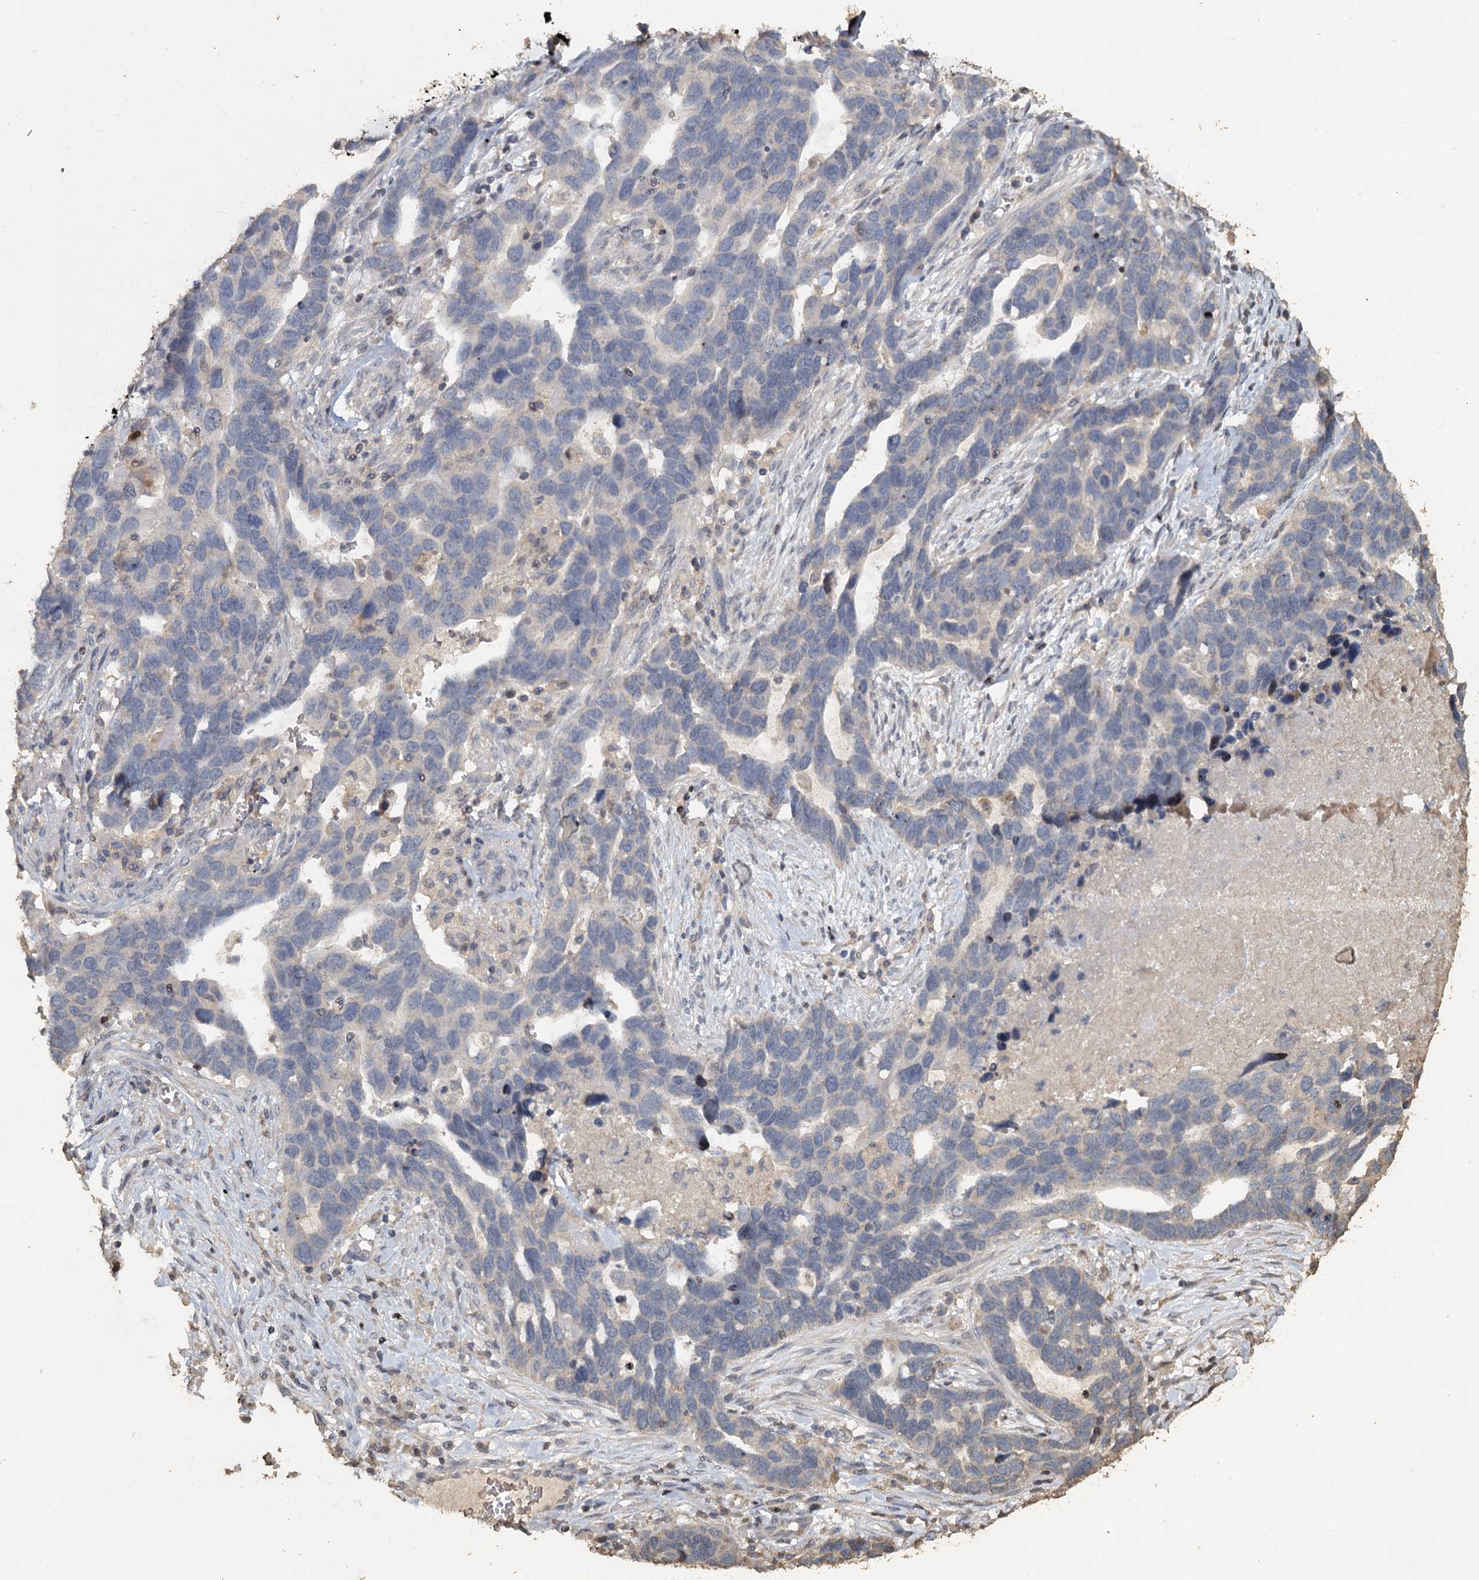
{"staining": {"intensity": "negative", "quantity": "none", "location": "none"}, "tissue": "ovarian cancer", "cell_type": "Tumor cells", "image_type": "cancer", "snomed": [{"axis": "morphology", "description": "Cystadenocarcinoma, serous, NOS"}, {"axis": "topography", "description": "Ovary"}], "caption": "Micrograph shows no protein expression in tumor cells of ovarian cancer tissue.", "gene": "CCDC61", "patient": {"sex": "female", "age": 54}}